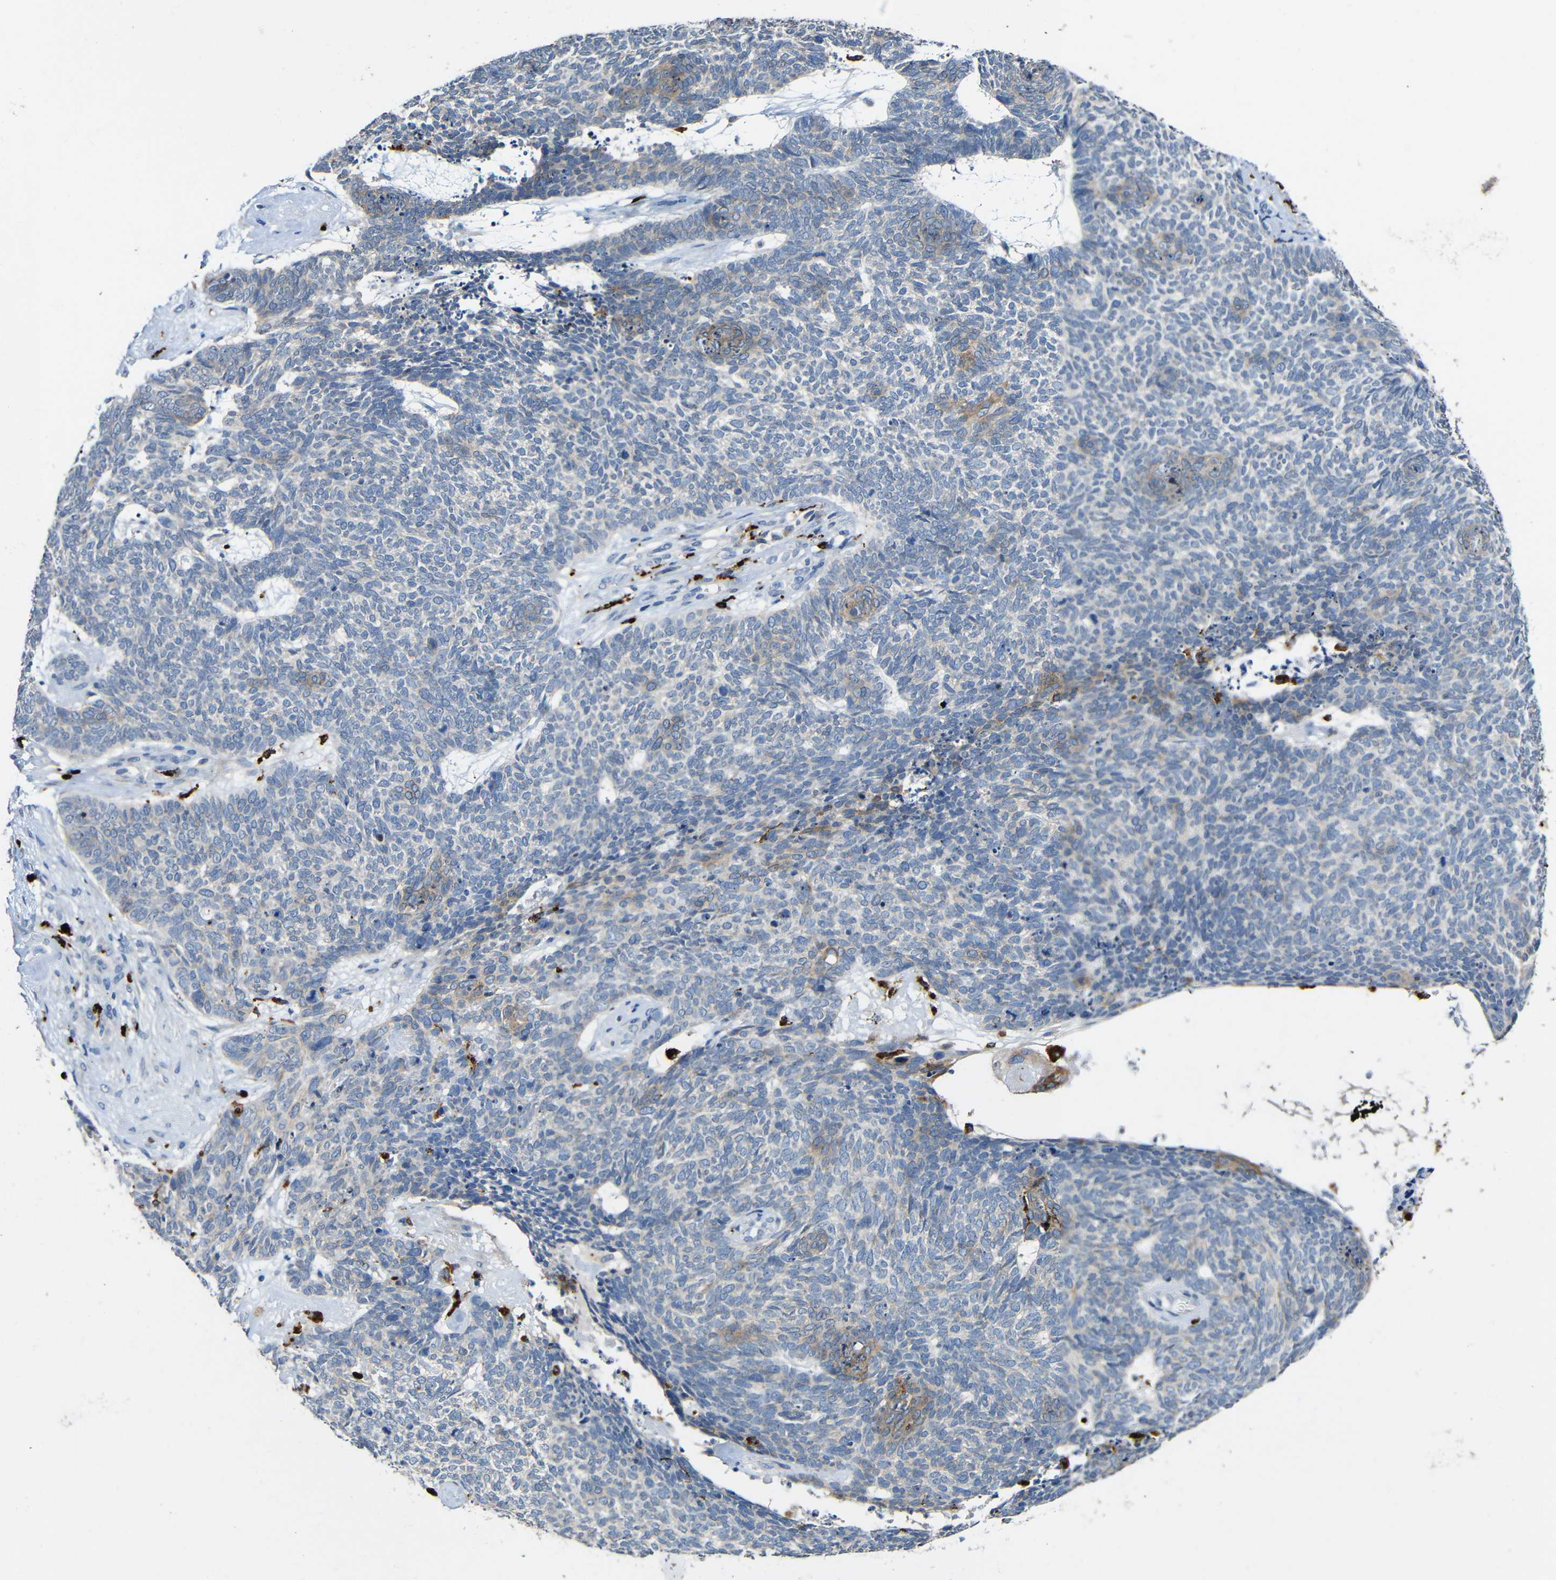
{"staining": {"intensity": "weak", "quantity": ">75%", "location": "cytoplasmic/membranous"}, "tissue": "skin cancer", "cell_type": "Tumor cells", "image_type": "cancer", "snomed": [{"axis": "morphology", "description": "Basal cell carcinoma"}, {"axis": "topography", "description": "Skin"}], "caption": "High-power microscopy captured an immunohistochemistry histopathology image of skin cancer (basal cell carcinoma), revealing weak cytoplasmic/membranous staining in about >75% of tumor cells.", "gene": "HLA-DMA", "patient": {"sex": "female", "age": 84}}